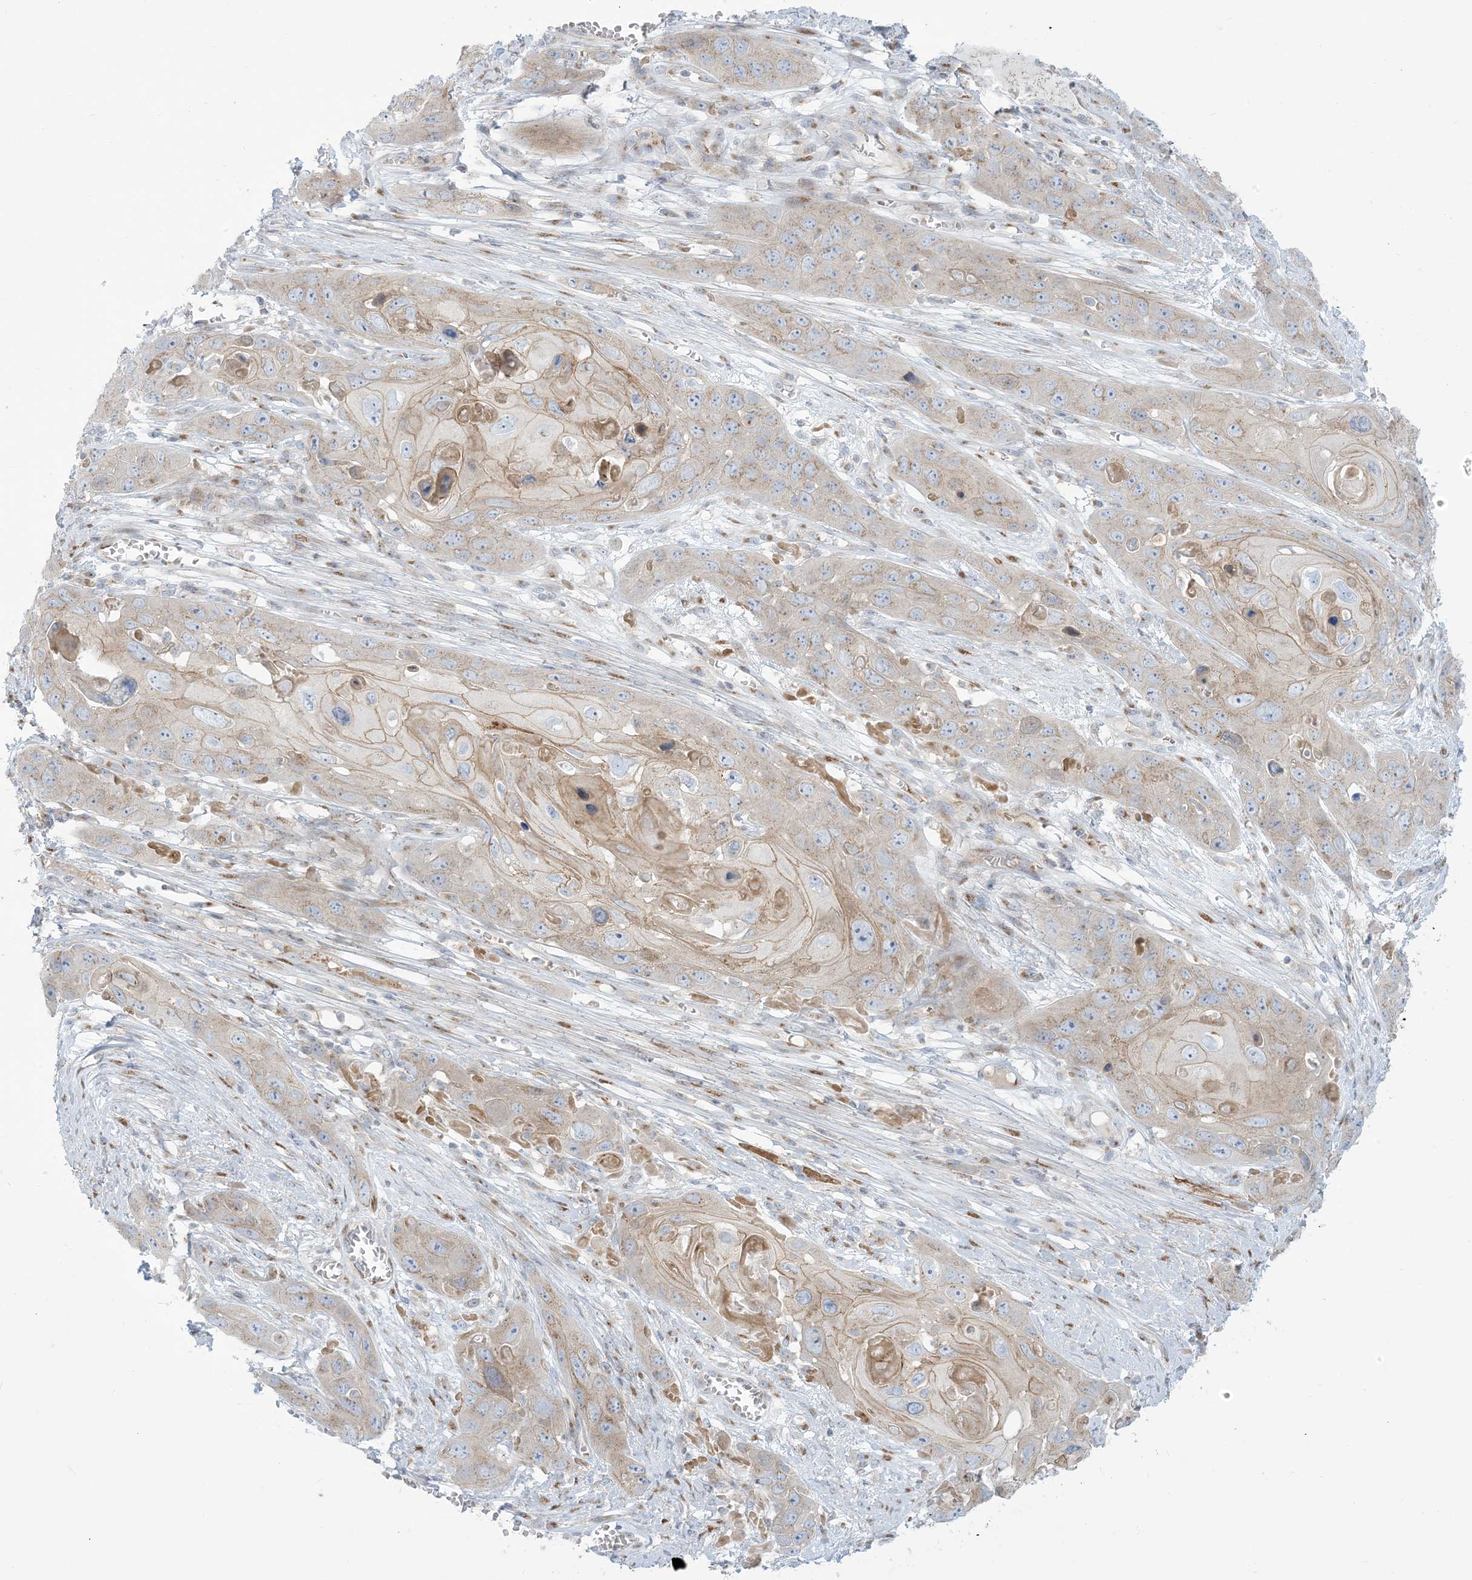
{"staining": {"intensity": "weak", "quantity": "25%-75%", "location": "cytoplasmic/membranous"}, "tissue": "skin cancer", "cell_type": "Tumor cells", "image_type": "cancer", "snomed": [{"axis": "morphology", "description": "Squamous cell carcinoma, NOS"}, {"axis": "topography", "description": "Skin"}], "caption": "Tumor cells demonstrate low levels of weak cytoplasmic/membranous staining in approximately 25%-75% of cells in human skin cancer. (DAB IHC with brightfield microscopy, high magnification).", "gene": "AFTPH", "patient": {"sex": "male", "age": 55}}